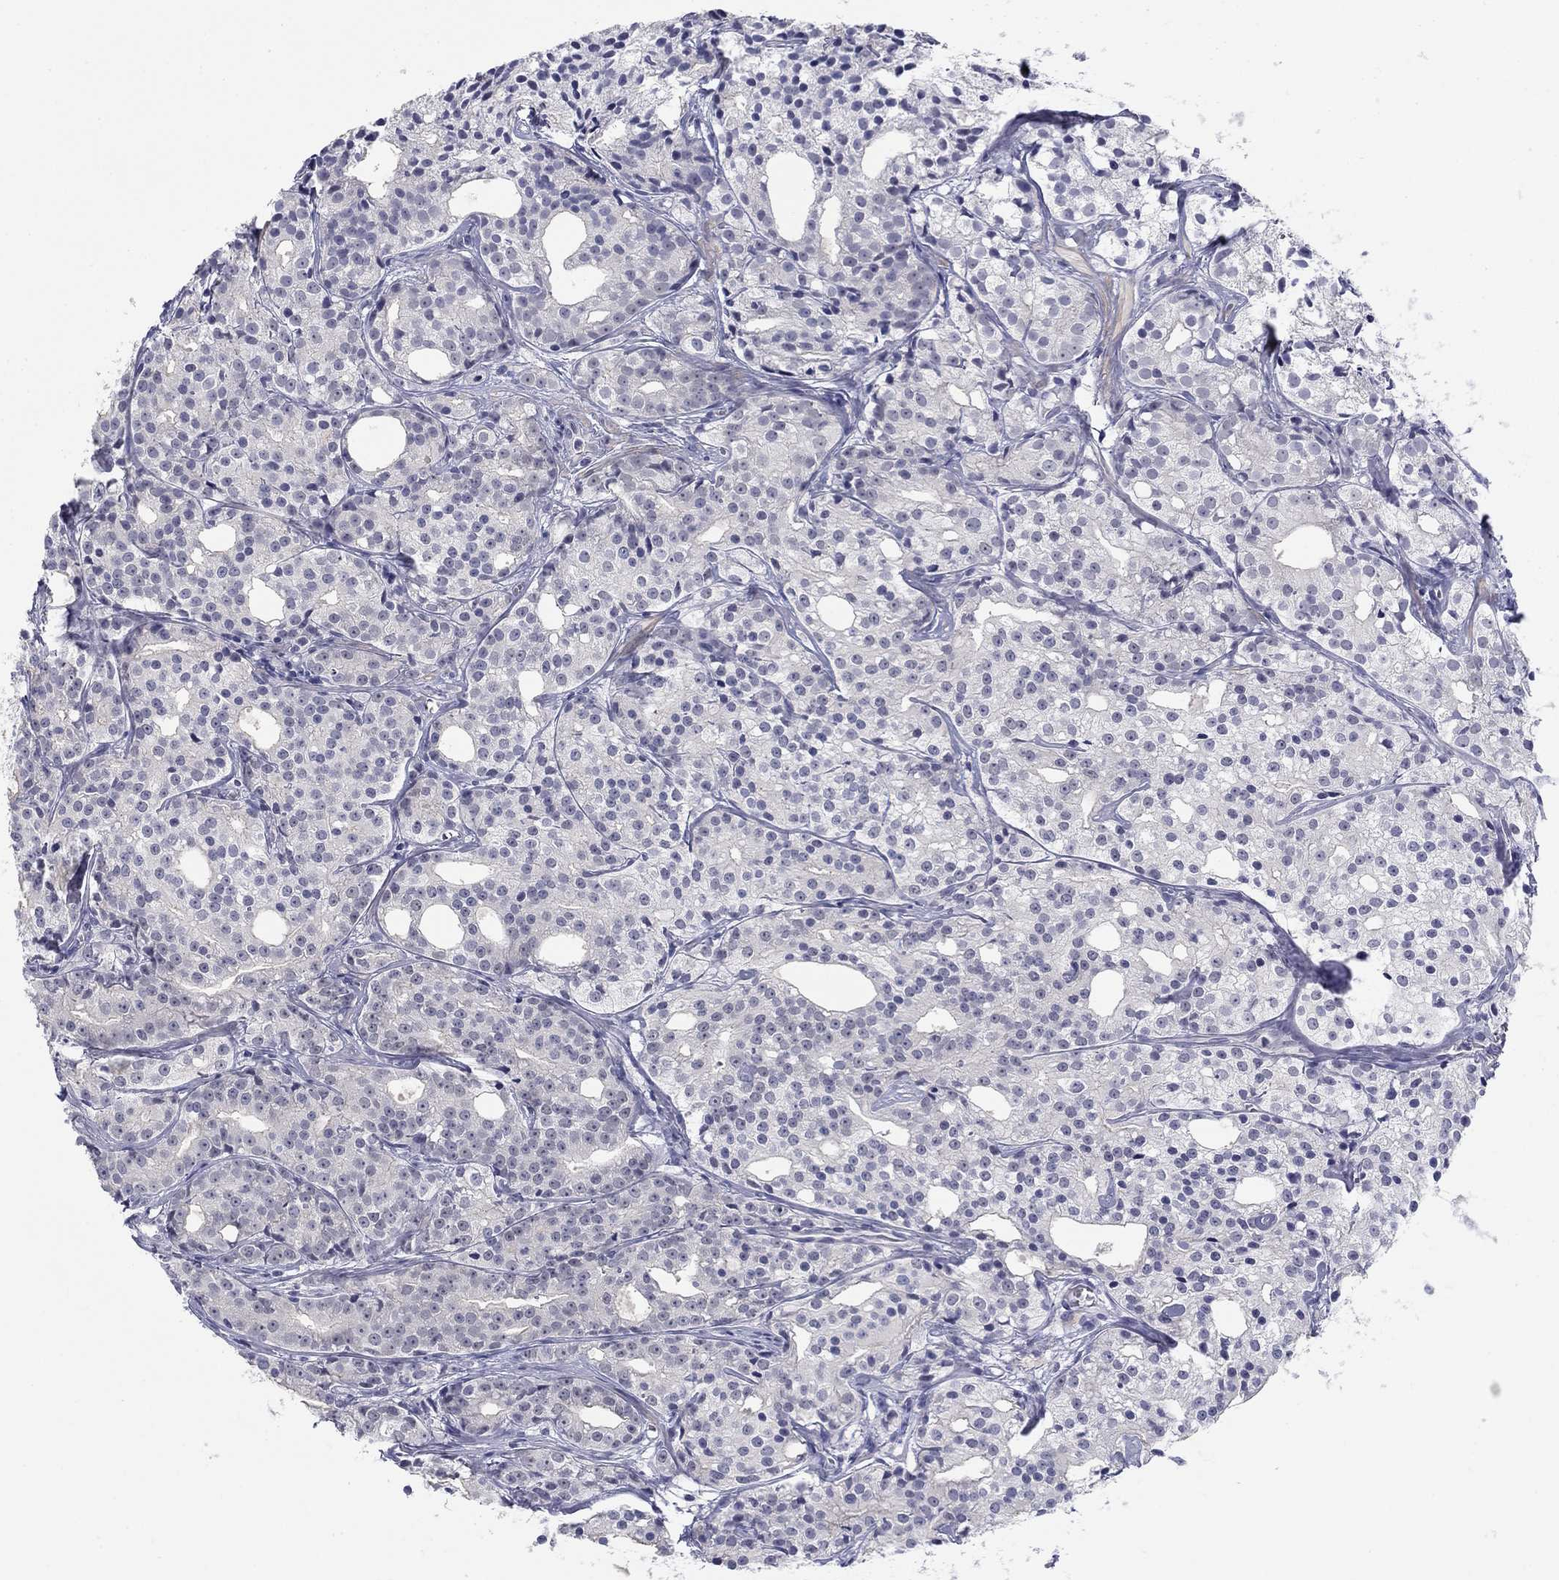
{"staining": {"intensity": "negative", "quantity": "none", "location": "none"}, "tissue": "prostate cancer", "cell_type": "Tumor cells", "image_type": "cancer", "snomed": [{"axis": "morphology", "description": "Adenocarcinoma, Medium grade"}, {"axis": "topography", "description": "Prostate"}], "caption": "Immunohistochemistry (IHC) photomicrograph of neoplastic tissue: human prostate medium-grade adenocarcinoma stained with DAB (3,3'-diaminobenzidine) displays no significant protein staining in tumor cells.", "gene": "TIGD4", "patient": {"sex": "male", "age": 74}}